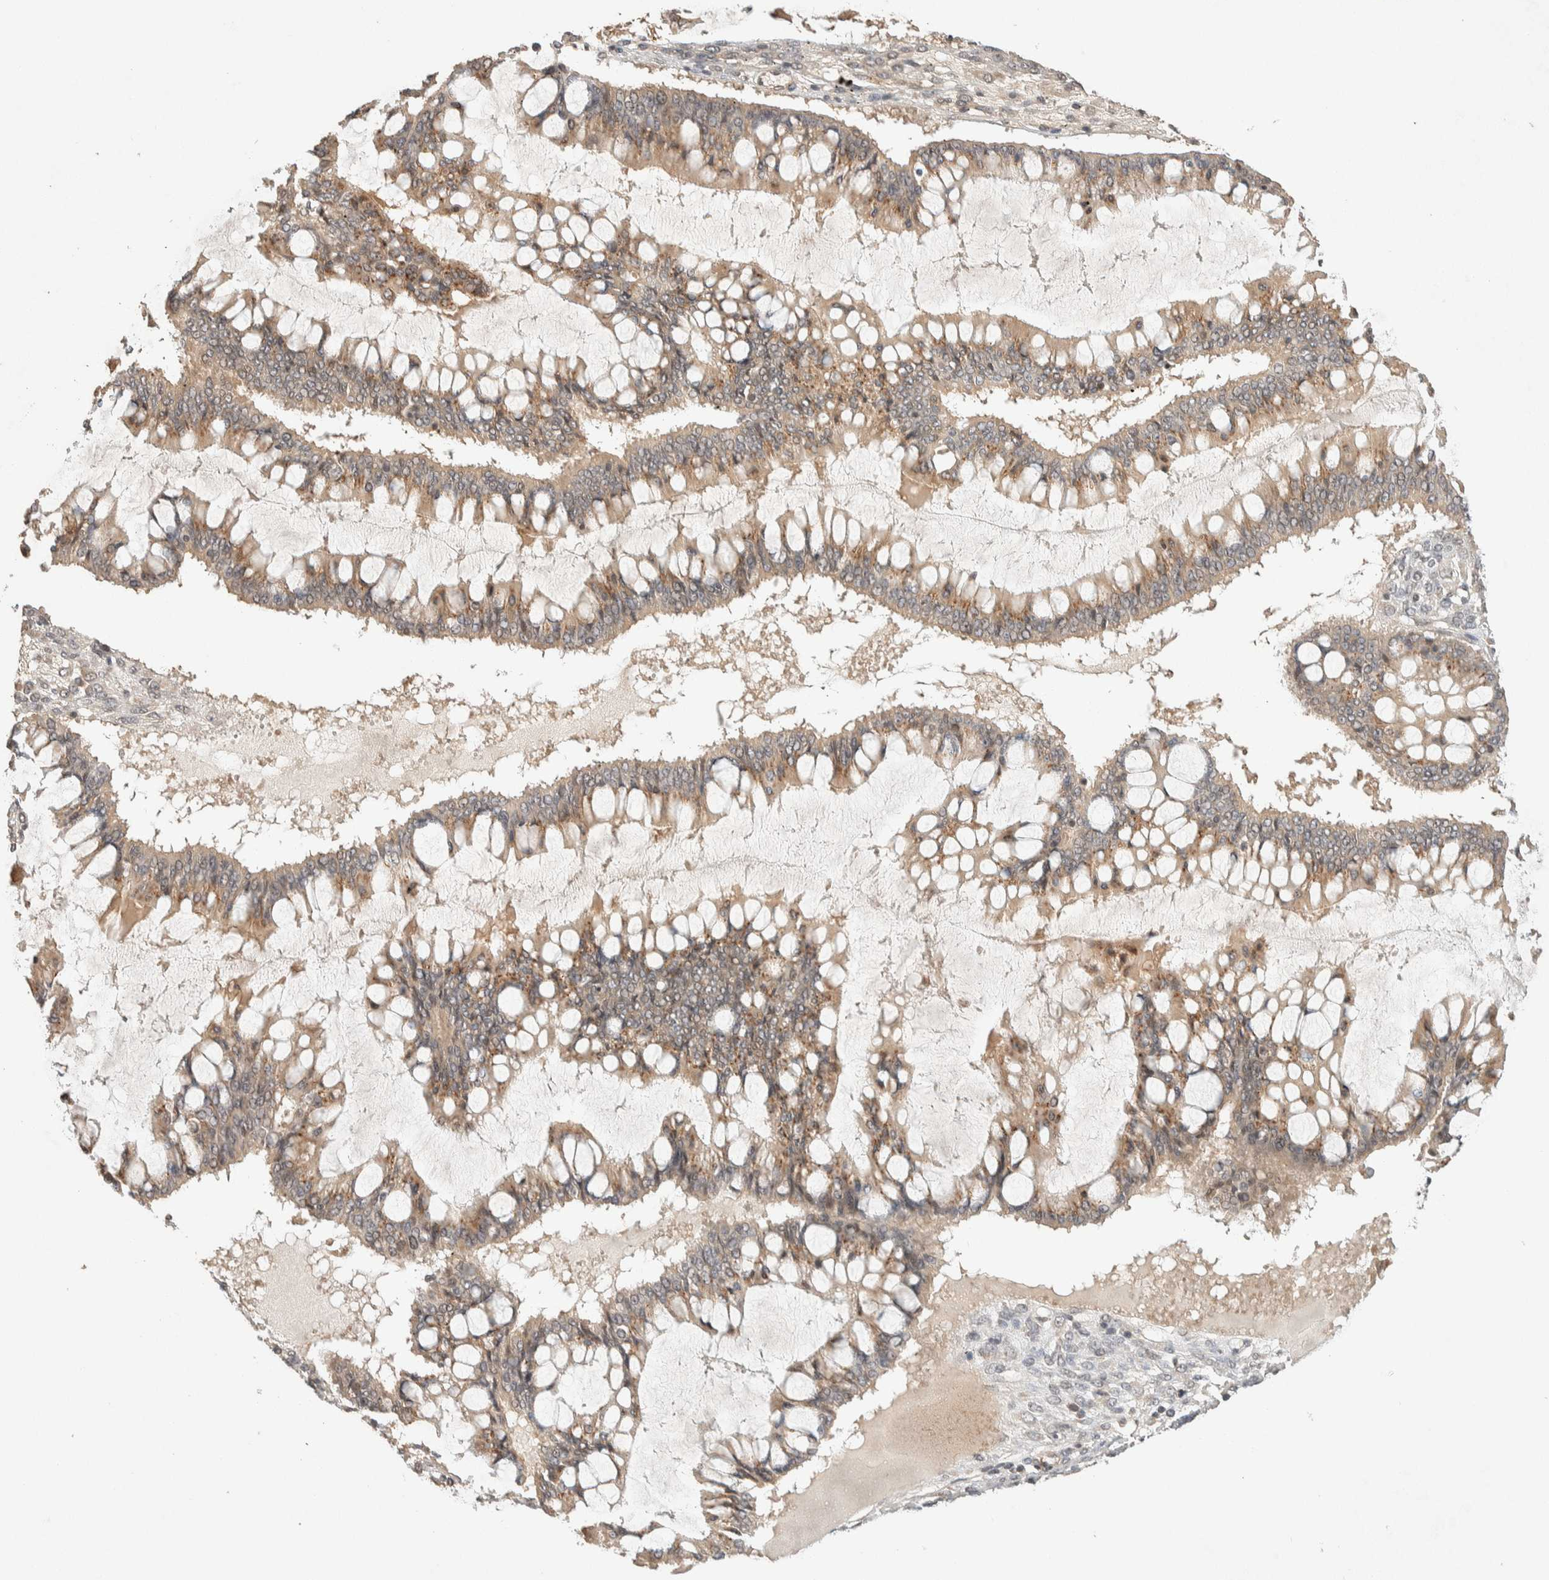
{"staining": {"intensity": "weak", "quantity": ">75%", "location": "cytoplasmic/membranous"}, "tissue": "ovarian cancer", "cell_type": "Tumor cells", "image_type": "cancer", "snomed": [{"axis": "morphology", "description": "Cystadenocarcinoma, mucinous, NOS"}, {"axis": "topography", "description": "Ovary"}], "caption": "Immunohistochemistry (IHC) (DAB (3,3'-diaminobenzidine)) staining of human mucinous cystadenocarcinoma (ovarian) reveals weak cytoplasmic/membranous protein positivity in about >75% of tumor cells.", "gene": "THRA", "patient": {"sex": "female", "age": 73}}